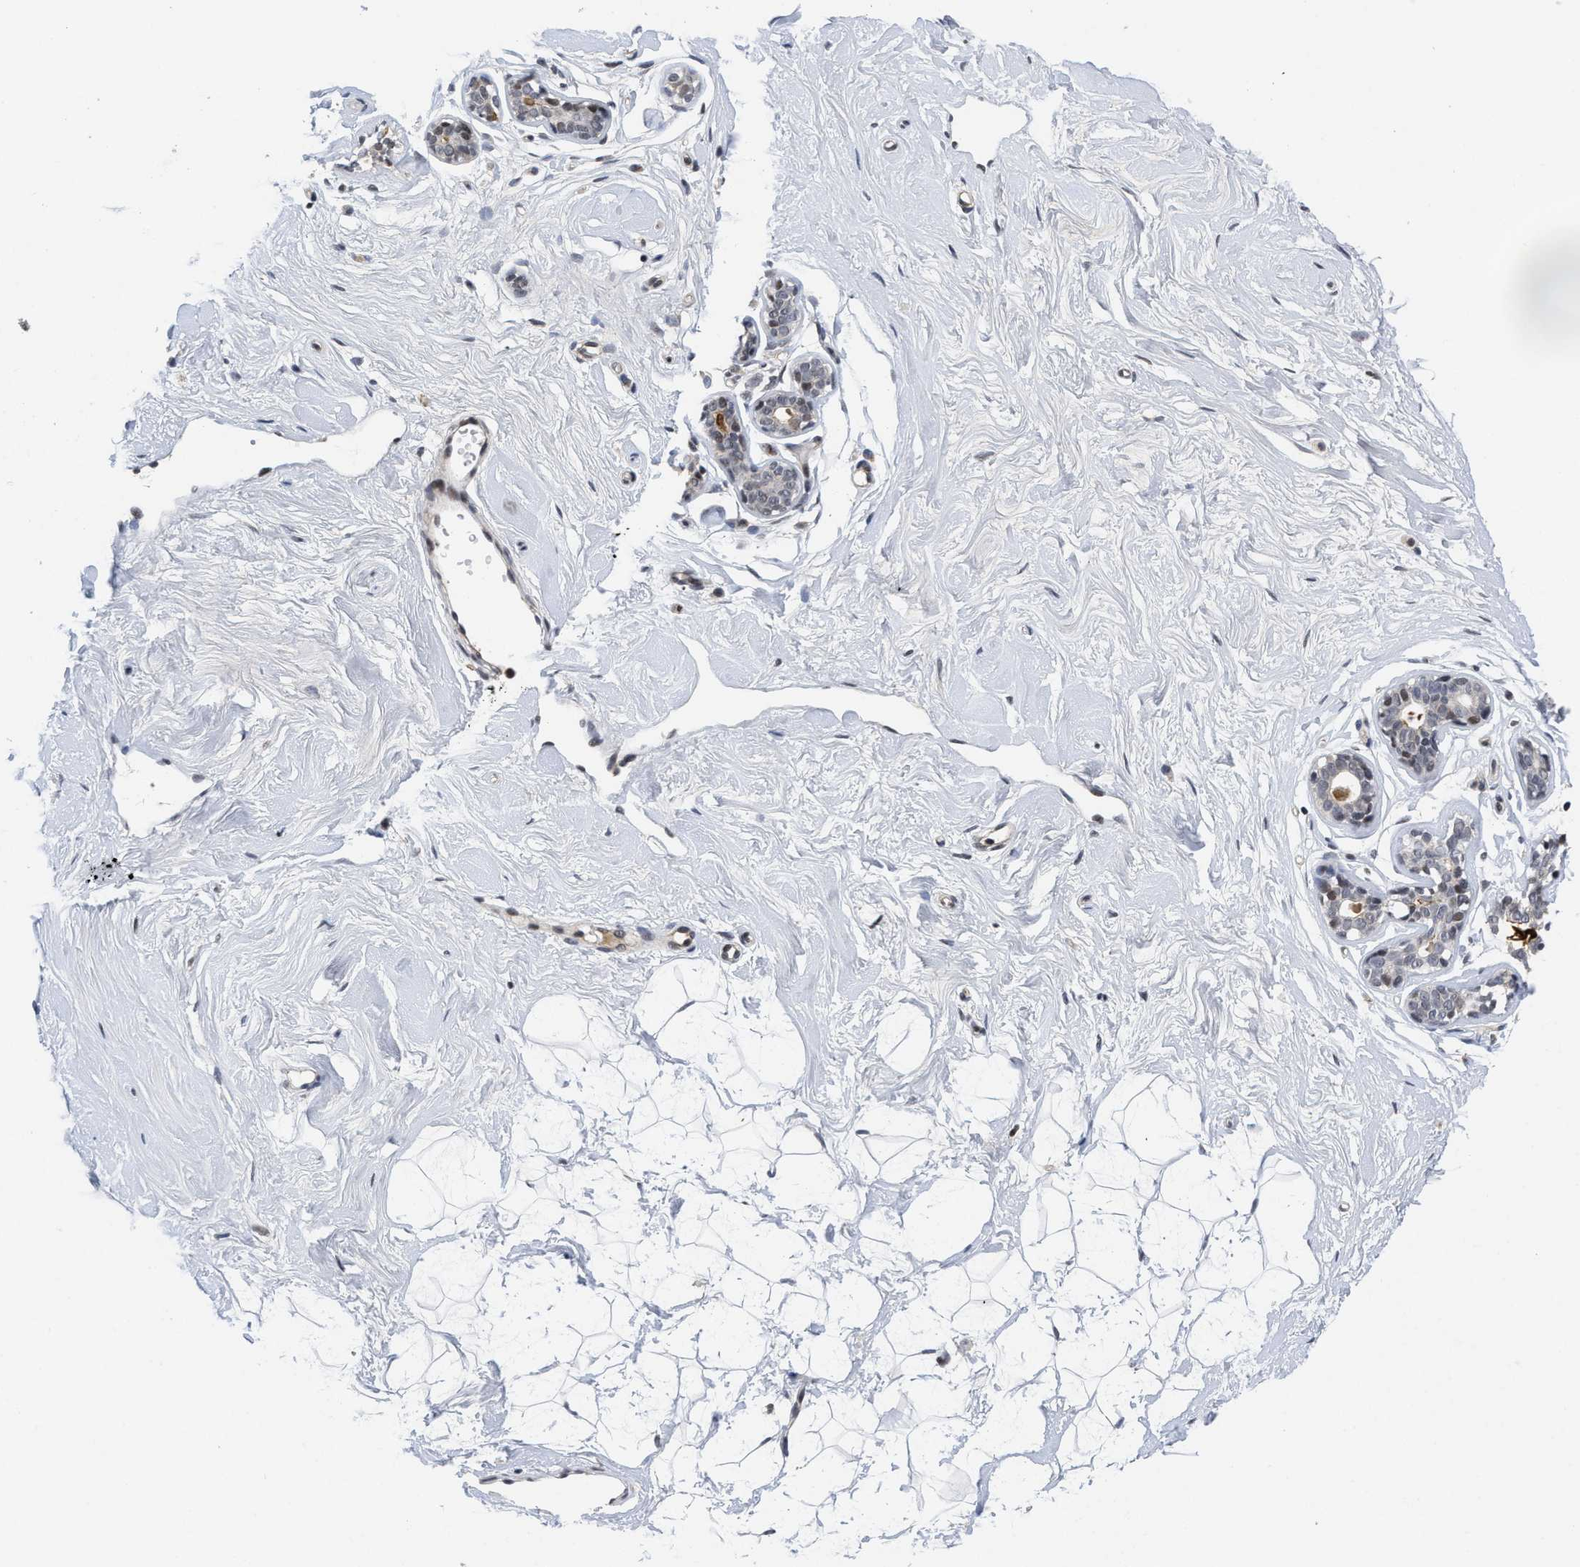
{"staining": {"intensity": "weak", "quantity": ">75%", "location": "nuclear"}, "tissue": "breast", "cell_type": "Adipocytes", "image_type": "normal", "snomed": [{"axis": "morphology", "description": "Normal tissue, NOS"}, {"axis": "topography", "description": "Breast"}], "caption": "Immunohistochemical staining of unremarkable breast demonstrates weak nuclear protein expression in about >75% of adipocytes.", "gene": "HIF1A", "patient": {"sex": "female", "age": 23}}